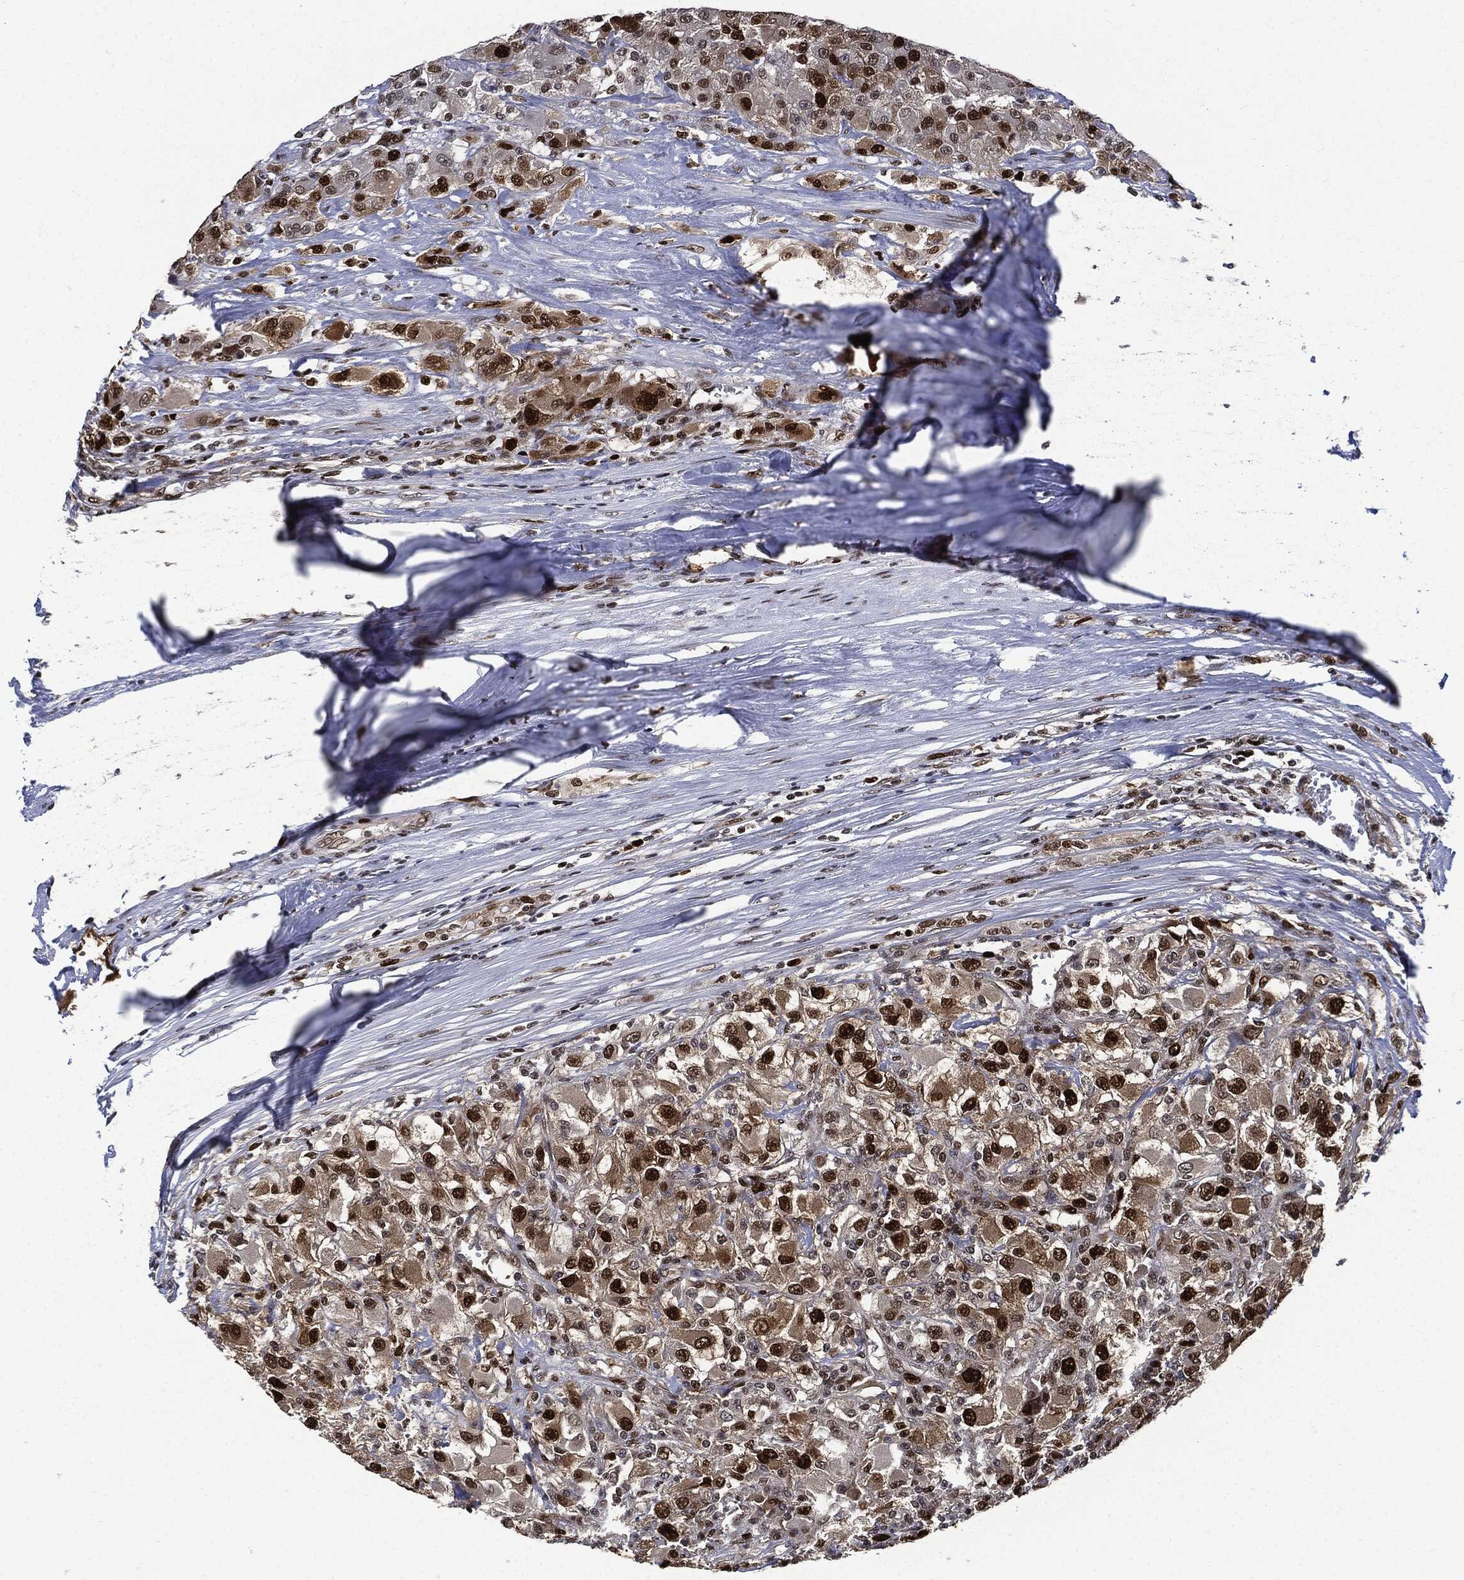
{"staining": {"intensity": "strong", "quantity": "<25%", "location": "cytoplasmic/membranous,nuclear"}, "tissue": "renal cancer", "cell_type": "Tumor cells", "image_type": "cancer", "snomed": [{"axis": "morphology", "description": "Adenocarcinoma, NOS"}, {"axis": "topography", "description": "Kidney"}], "caption": "Brown immunohistochemical staining in human adenocarcinoma (renal) shows strong cytoplasmic/membranous and nuclear expression in about <25% of tumor cells. The protein of interest is stained brown, and the nuclei are stained in blue (DAB (3,3'-diaminobenzidine) IHC with brightfield microscopy, high magnification).", "gene": "PCNA", "patient": {"sex": "female", "age": 67}}